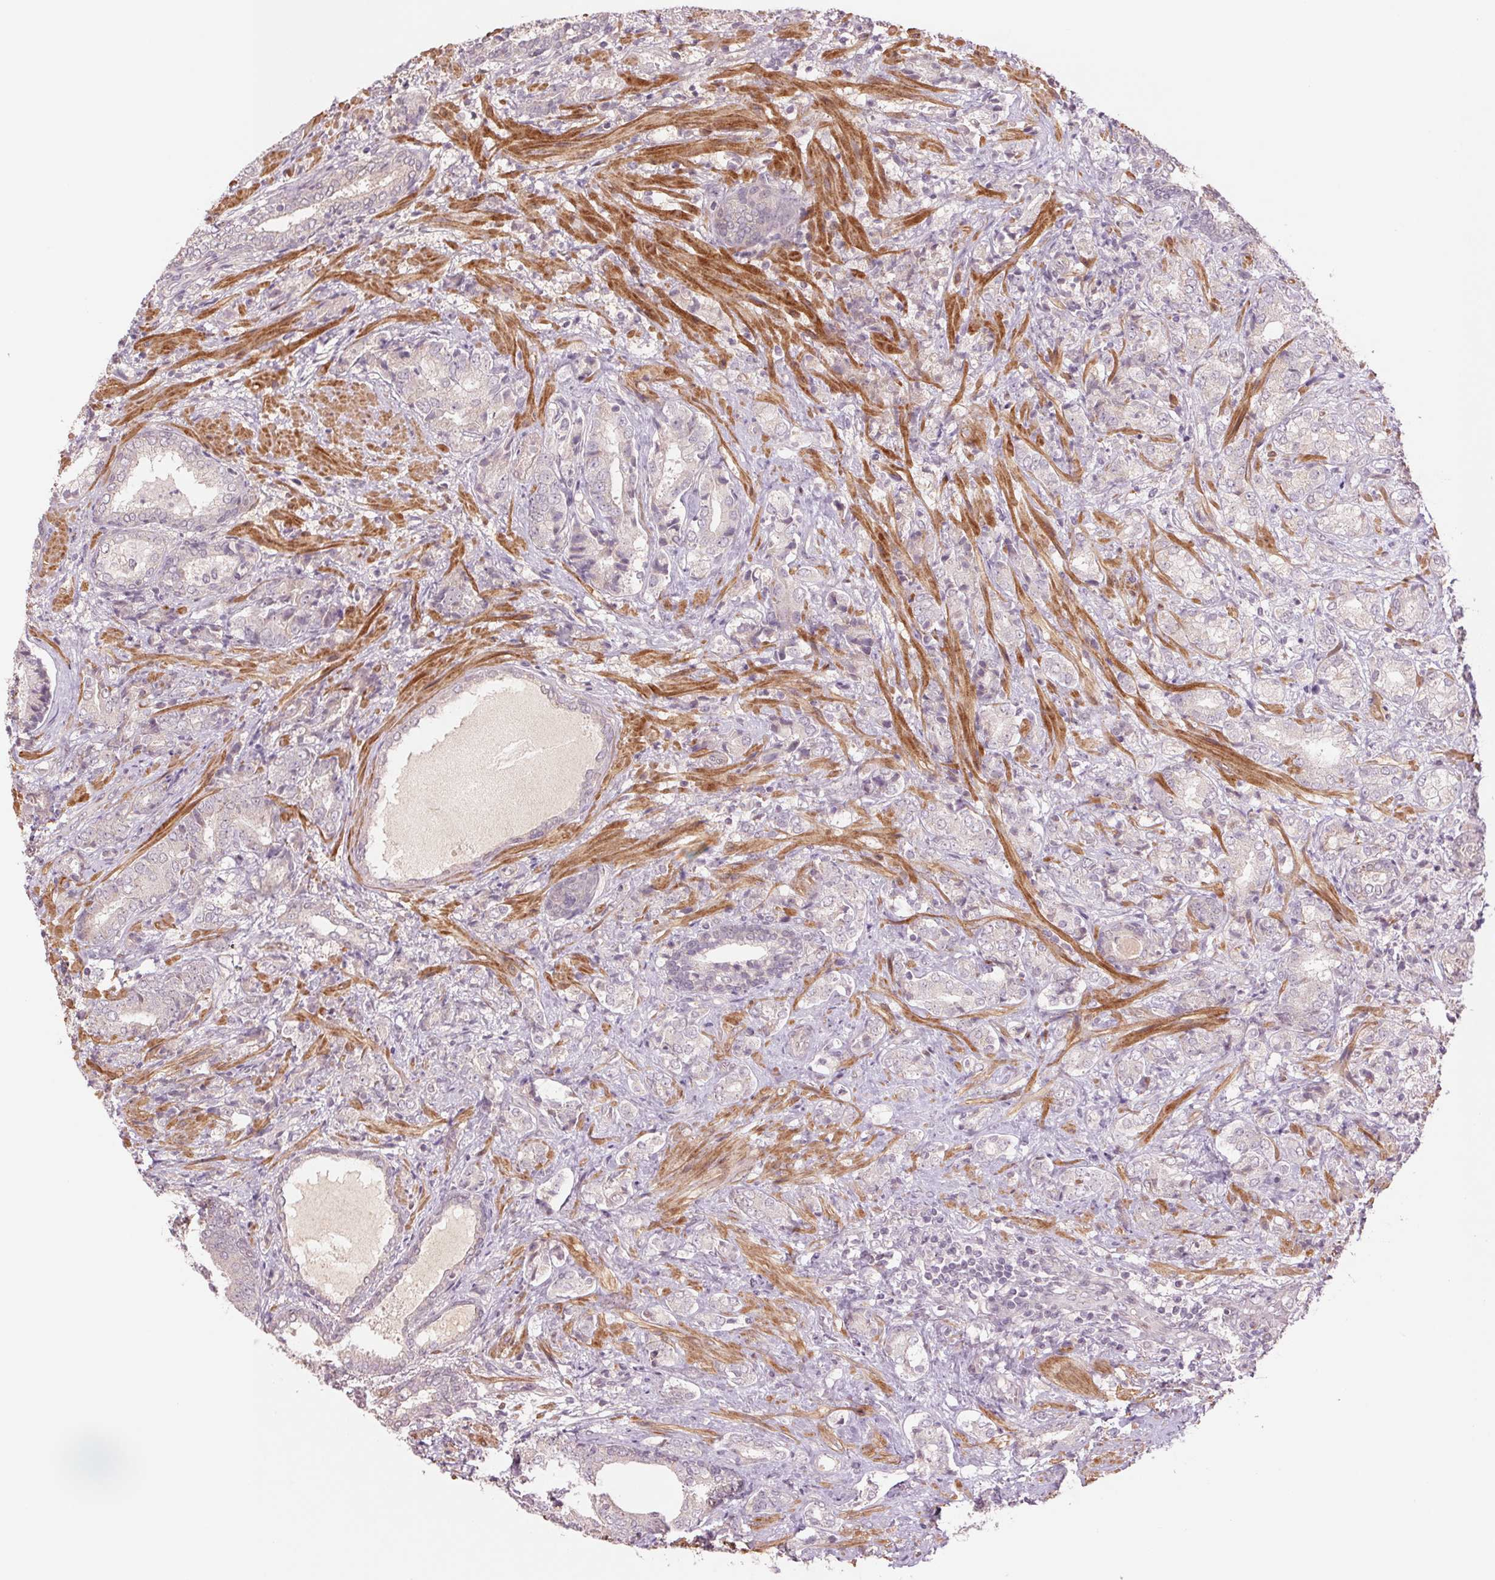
{"staining": {"intensity": "negative", "quantity": "none", "location": "none"}, "tissue": "prostate cancer", "cell_type": "Tumor cells", "image_type": "cancer", "snomed": [{"axis": "morphology", "description": "Adenocarcinoma, High grade"}, {"axis": "topography", "description": "Prostate"}], "caption": "DAB (3,3'-diaminobenzidine) immunohistochemical staining of prostate adenocarcinoma (high-grade) shows no significant expression in tumor cells. The staining was performed using DAB (3,3'-diaminobenzidine) to visualize the protein expression in brown, while the nuclei were stained in blue with hematoxylin (Magnification: 20x).", "gene": "PPIA", "patient": {"sex": "male", "age": 62}}